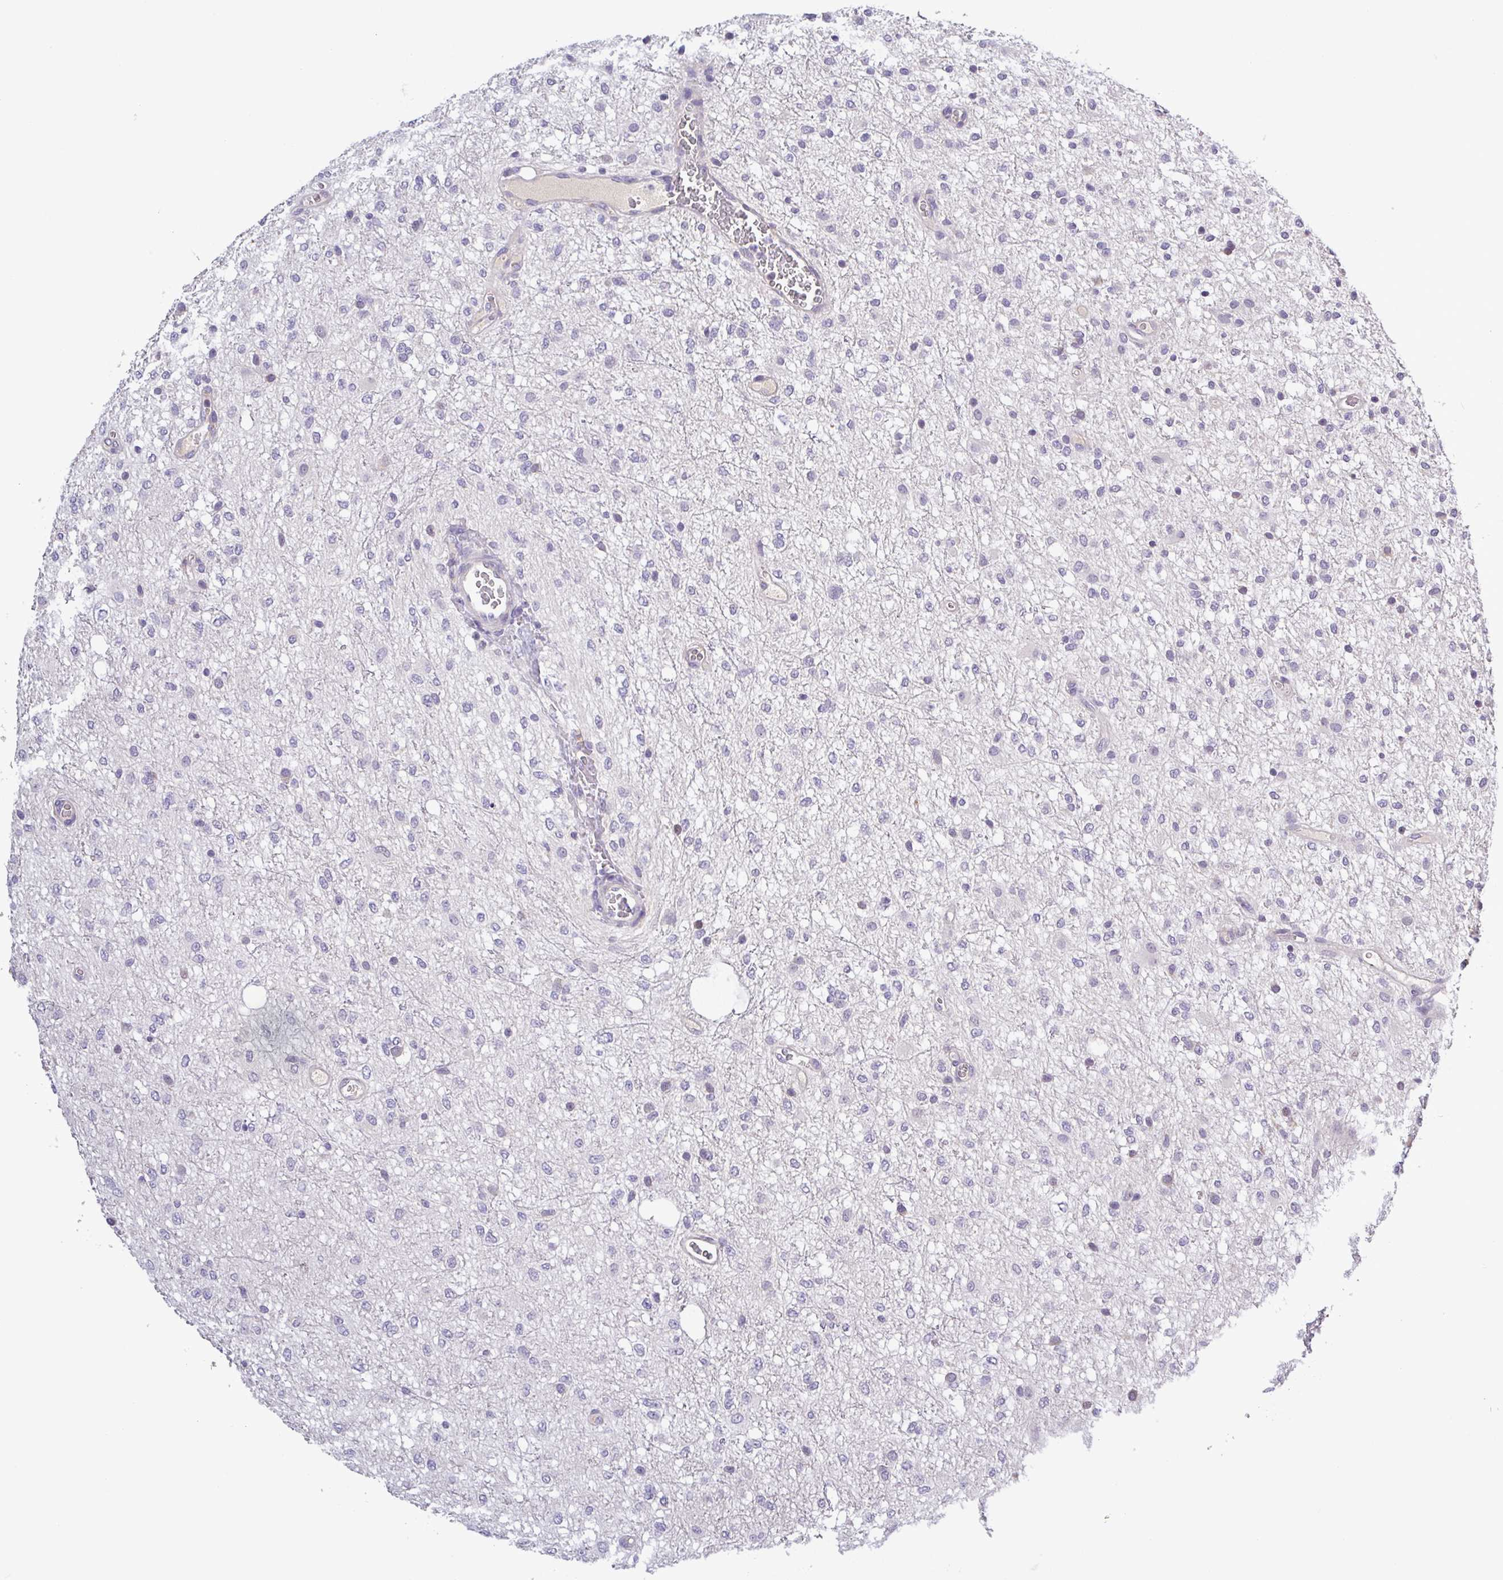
{"staining": {"intensity": "negative", "quantity": "none", "location": "none"}, "tissue": "glioma", "cell_type": "Tumor cells", "image_type": "cancer", "snomed": [{"axis": "morphology", "description": "Glioma, malignant, Low grade"}, {"axis": "topography", "description": "Cerebellum"}], "caption": "This is an immunohistochemistry (IHC) histopathology image of glioma. There is no staining in tumor cells.", "gene": "SFTPB", "patient": {"sex": "female", "age": 5}}